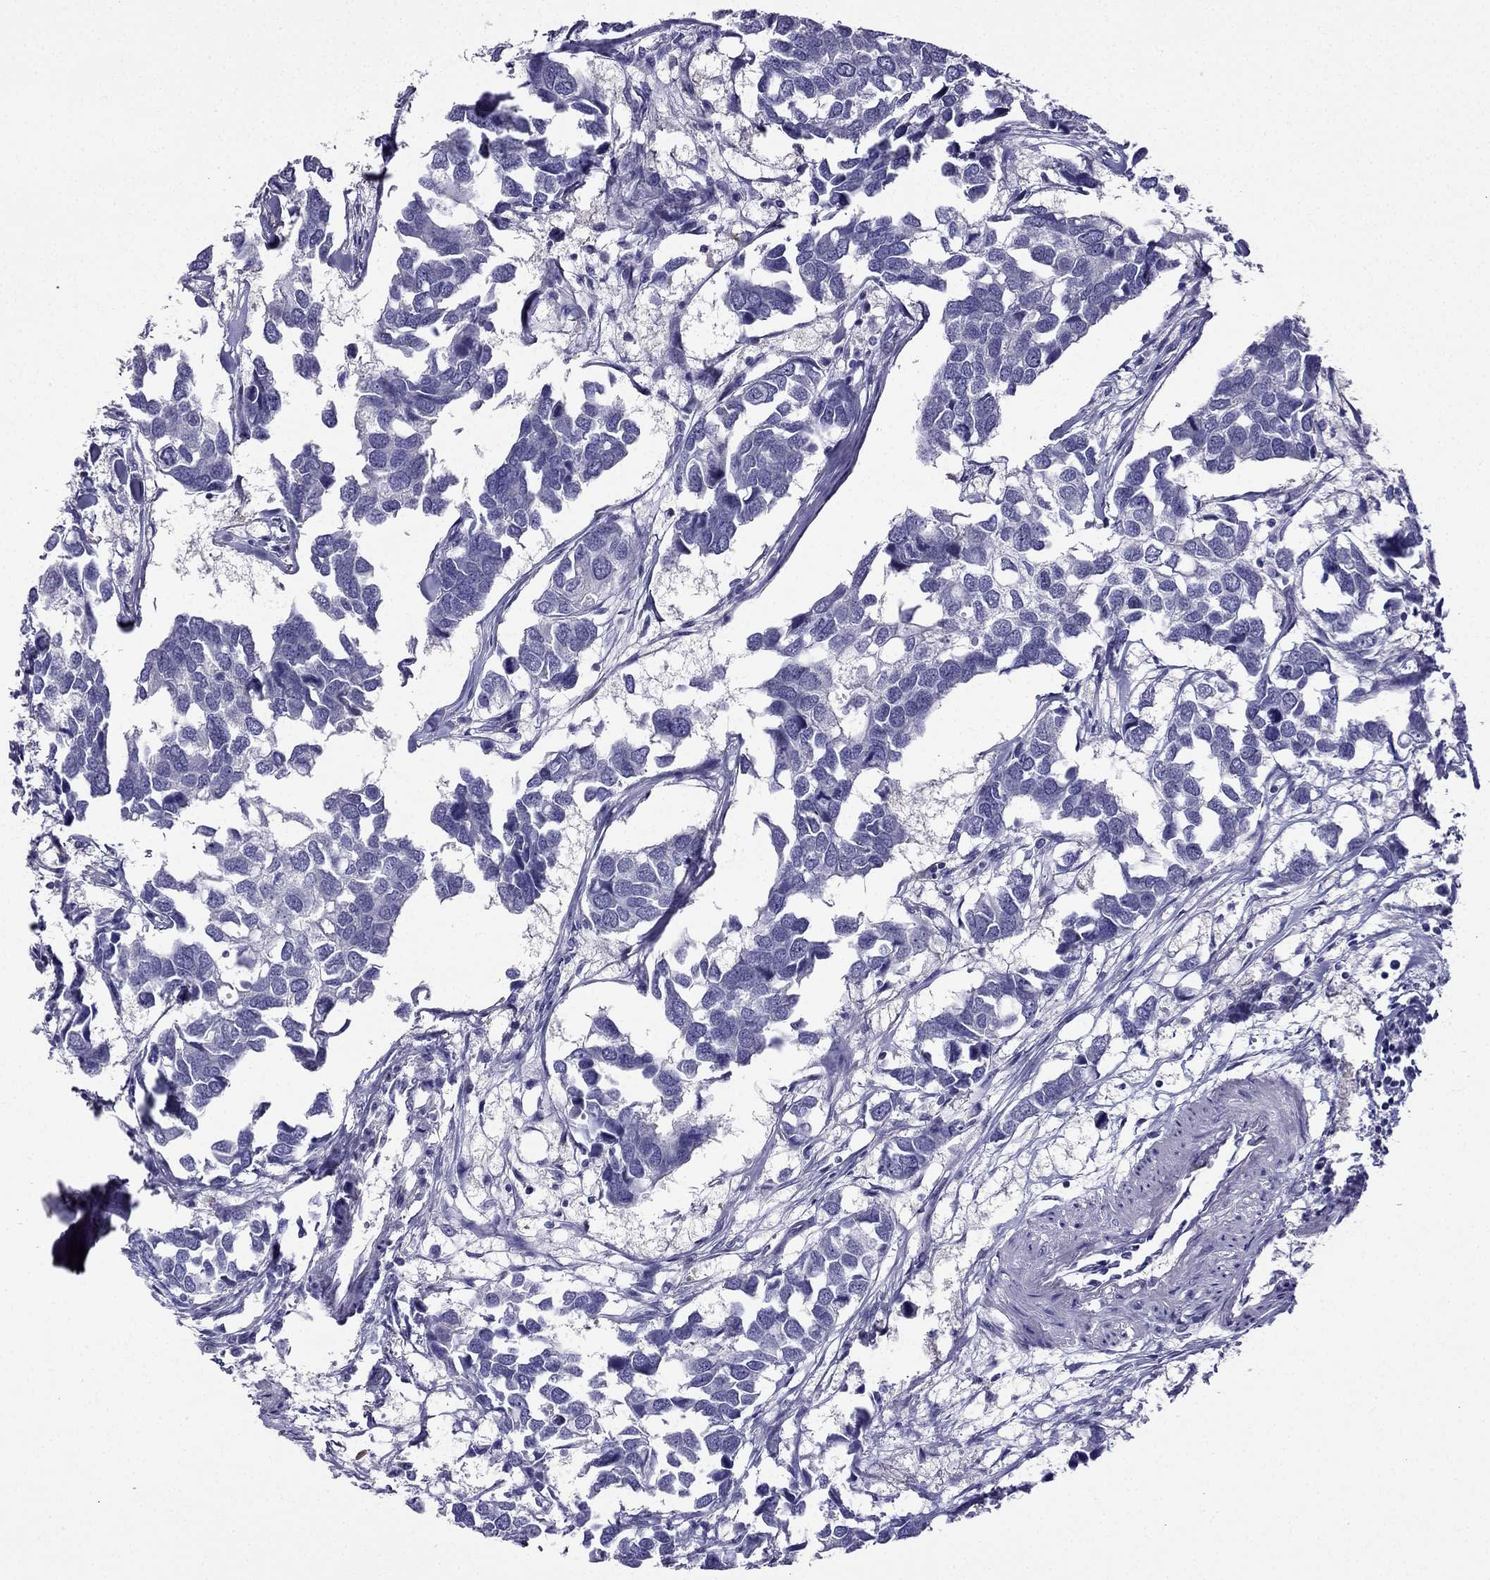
{"staining": {"intensity": "negative", "quantity": "none", "location": "none"}, "tissue": "breast cancer", "cell_type": "Tumor cells", "image_type": "cancer", "snomed": [{"axis": "morphology", "description": "Duct carcinoma"}, {"axis": "topography", "description": "Breast"}], "caption": "Tumor cells show no significant expression in breast cancer.", "gene": "KCNJ10", "patient": {"sex": "female", "age": 83}}